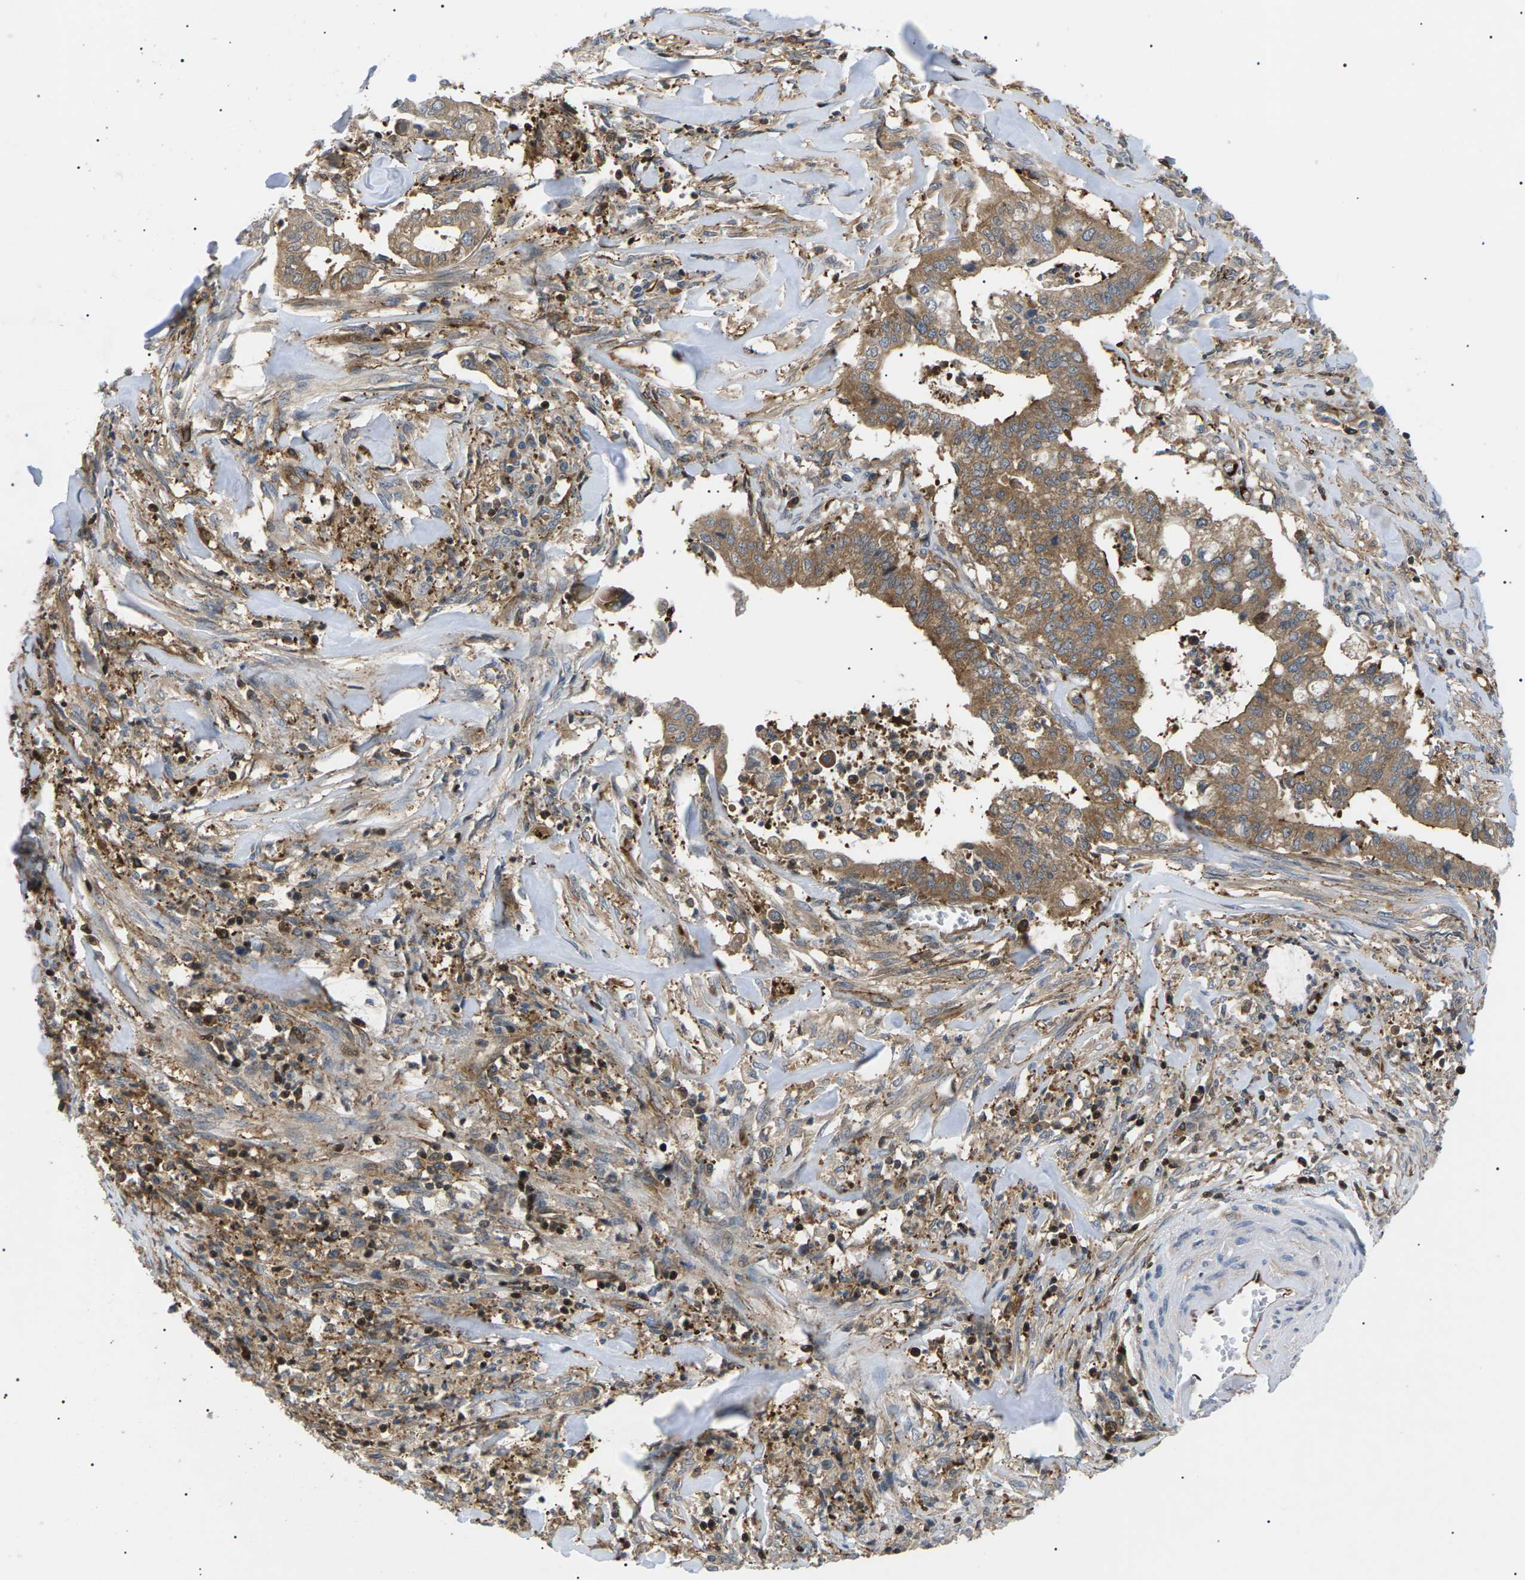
{"staining": {"intensity": "moderate", "quantity": ">75%", "location": "cytoplasmic/membranous"}, "tissue": "cervical cancer", "cell_type": "Tumor cells", "image_type": "cancer", "snomed": [{"axis": "morphology", "description": "Adenocarcinoma, NOS"}, {"axis": "topography", "description": "Cervix"}], "caption": "Protein expression analysis of human adenocarcinoma (cervical) reveals moderate cytoplasmic/membranous staining in approximately >75% of tumor cells.", "gene": "TMTC4", "patient": {"sex": "female", "age": 44}}